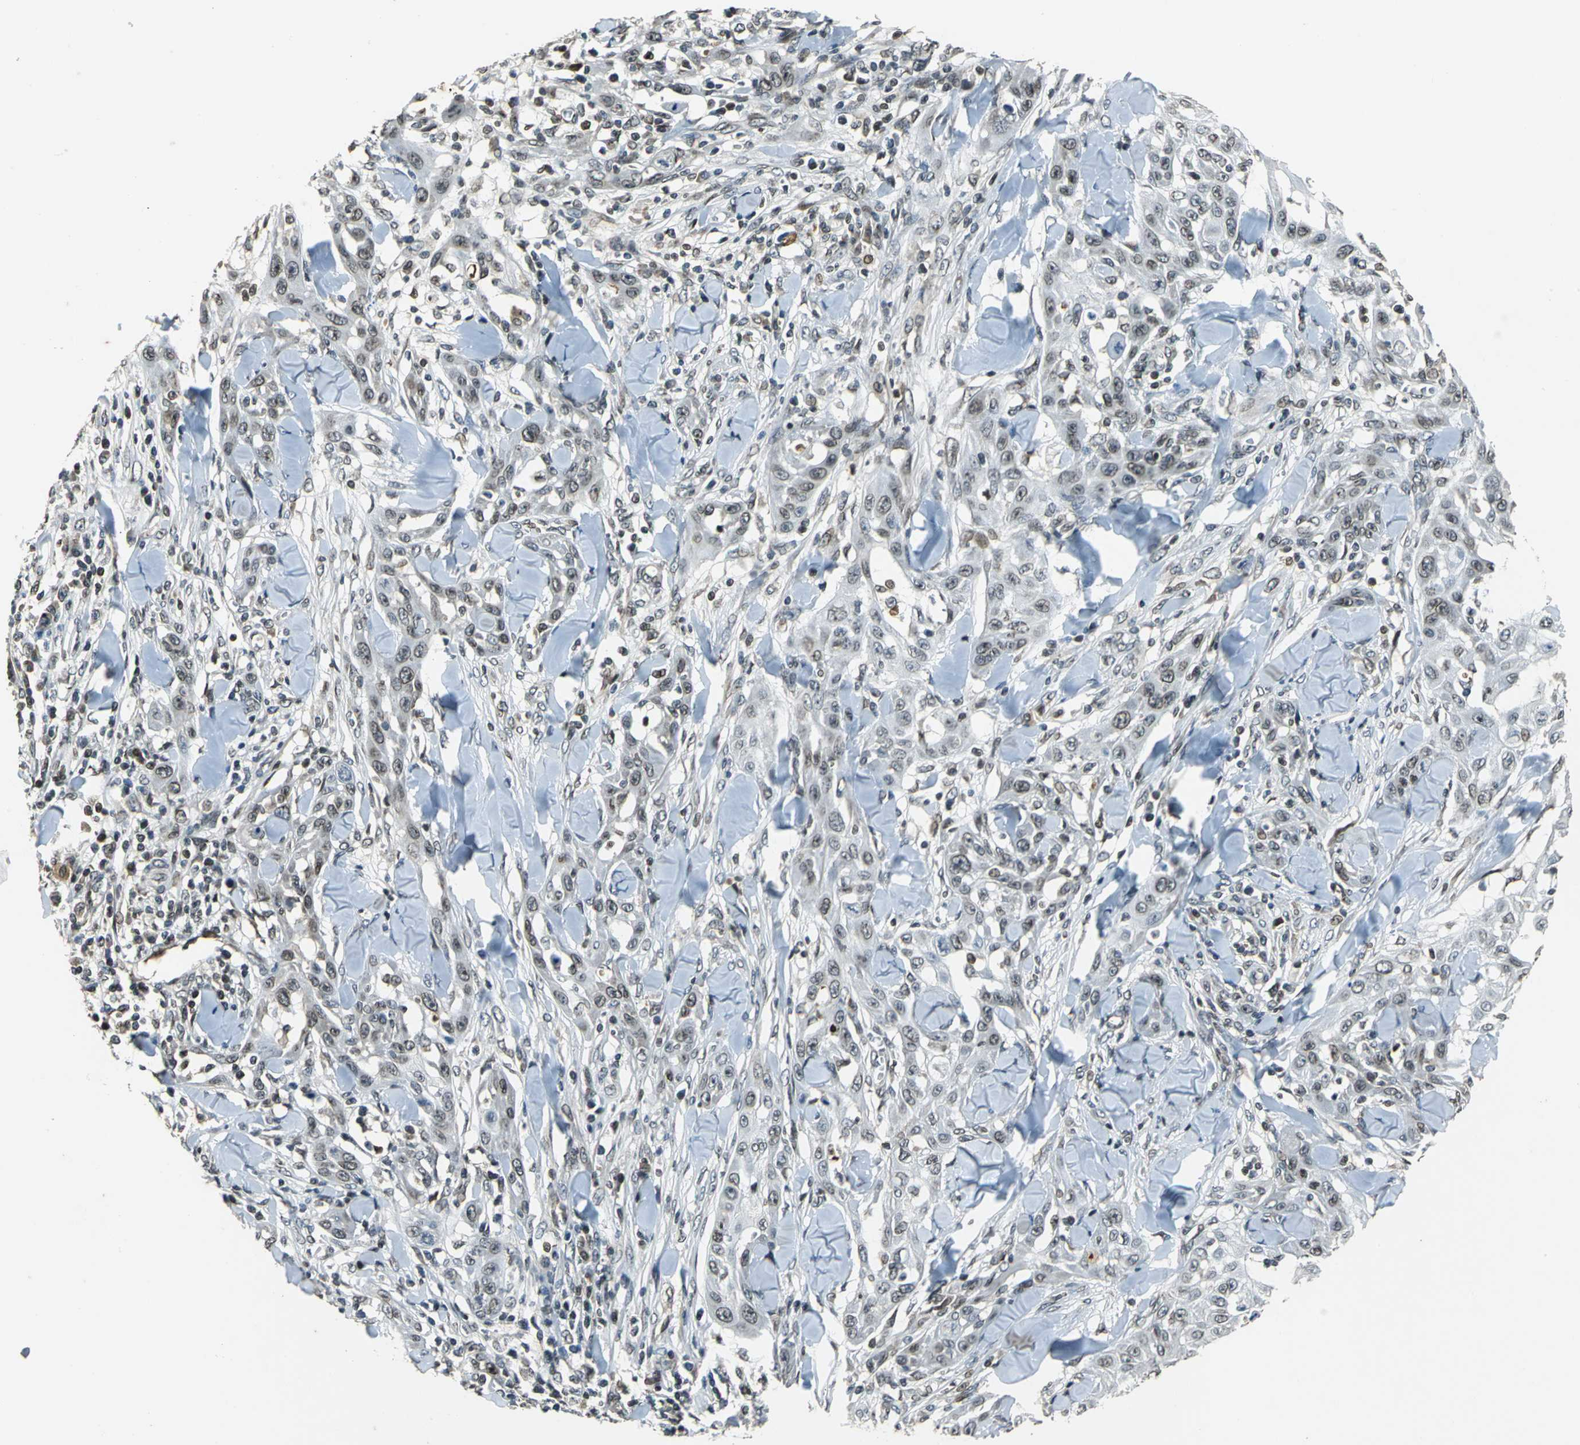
{"staining": {"intensity": "moderate", "quantity": "<25%", "location": "nuclear"}, "tissue": "skin cancer", "cell_type": "Tumor cells", "image_type": "cancer", "snomed": [{"axis": "morphology", "description": "Squamous cell carcinoma, NOS"}, {"axis": "topography", "description": "Skin"}], "caption": "Immunohistochemistry of squamous cell carcinoma (skin) displays low levels of moderate nuclear positivity in about <25% of tumor cells.", "gene": "BRIP1", "patient": {"sex": "male", "age": 24}}